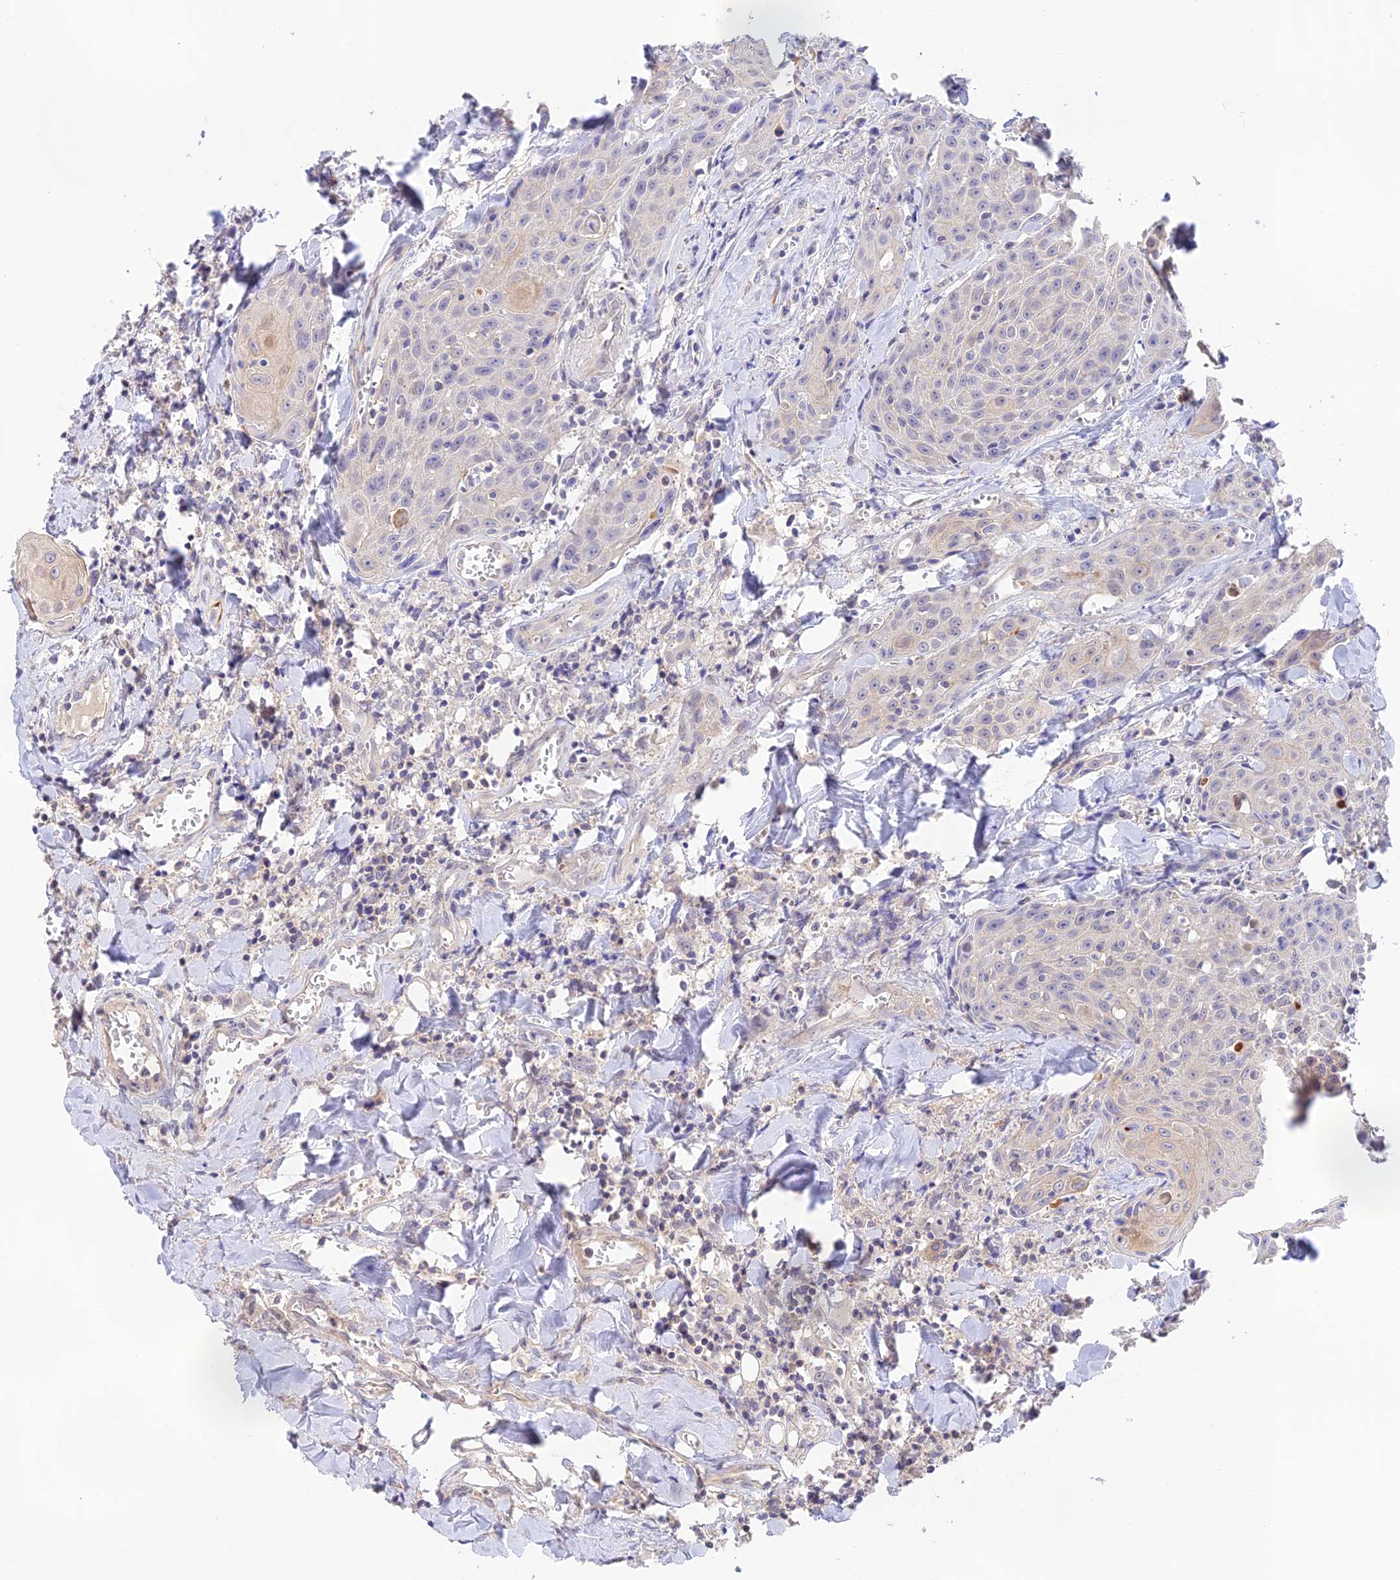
{"staining": {"intensity": "negative", "quantity": "none", "location": "none"}, "tissue": "head and neck cancer", "cell_type": "Tumor cells", "image_type": "cancer", "snomed": [{"axis": "morphology", "description": "Squamous cell carcinoma, NOS"}, {"axis": "topography", "description": "Oral tissue"}, {"axis": "topography", "description": "Head-Neck"}], "caption": "Head and neck squamous cell carcinoma was stained to show a protein in brown. There is no significant staining in tumor cells.", "gene": "CAMSAP3", "patient": {"sex": "female", "age": 82}}